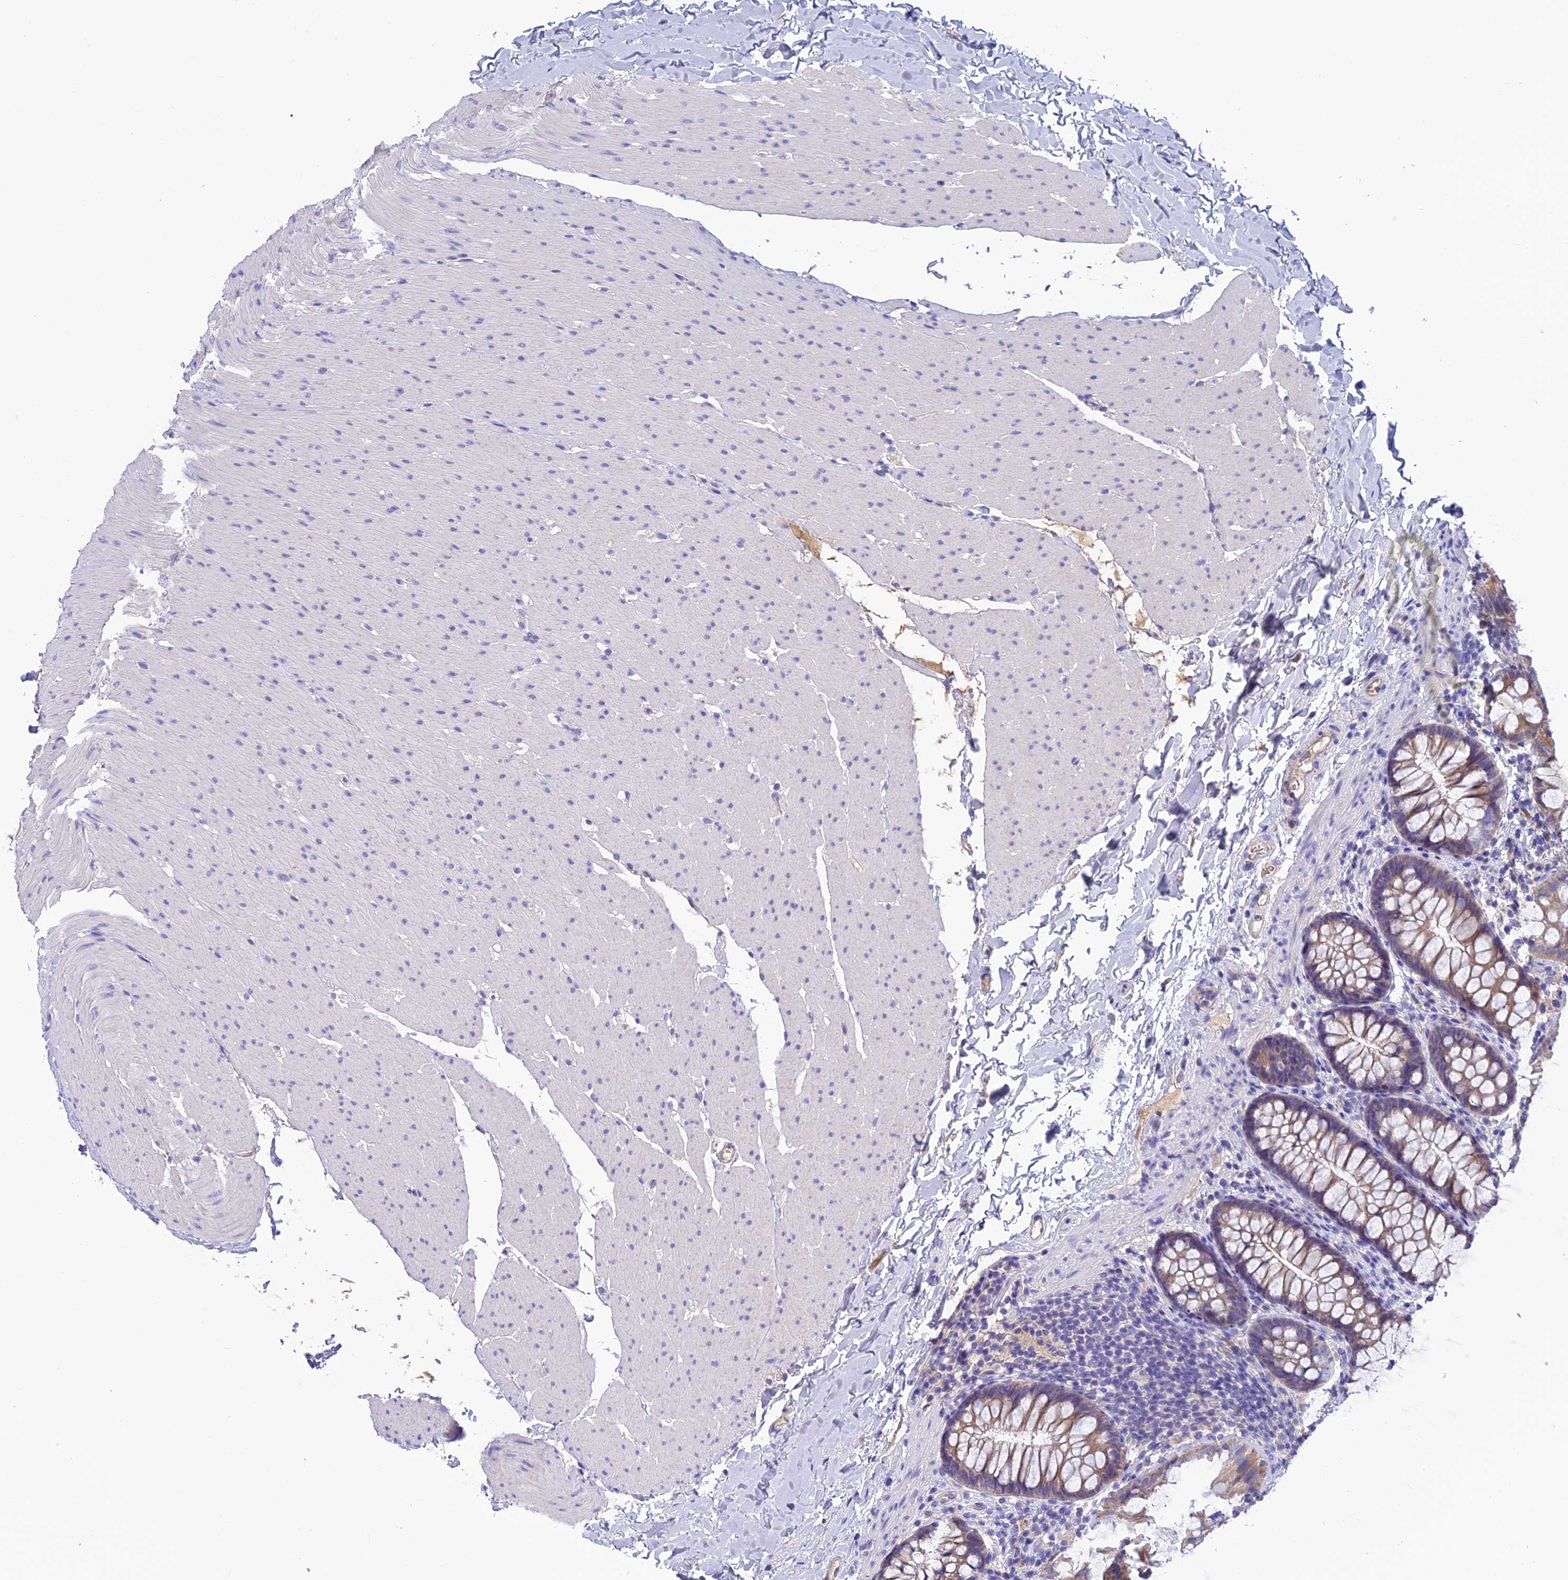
{"staining": {"intensity": "weak", "quantity": ">75%", "location": "cytoplasmic/membranous"}, "tissue": "colon", "cell_type": "Endothelial cells", "image_type": "normal", "snomed": [{"axis": "morphology", "description": "Normal tissue, NOS"}, {"axis": "topography", "description": "Colon"}], "caption": "This is a histology image of immunohistochemistry staining of normal colon, which shows weak expression in the cytoplasmic/membranous of endothelial cells.", "gene": "PZP", "patient": {"sex": "female", "age": 62}}